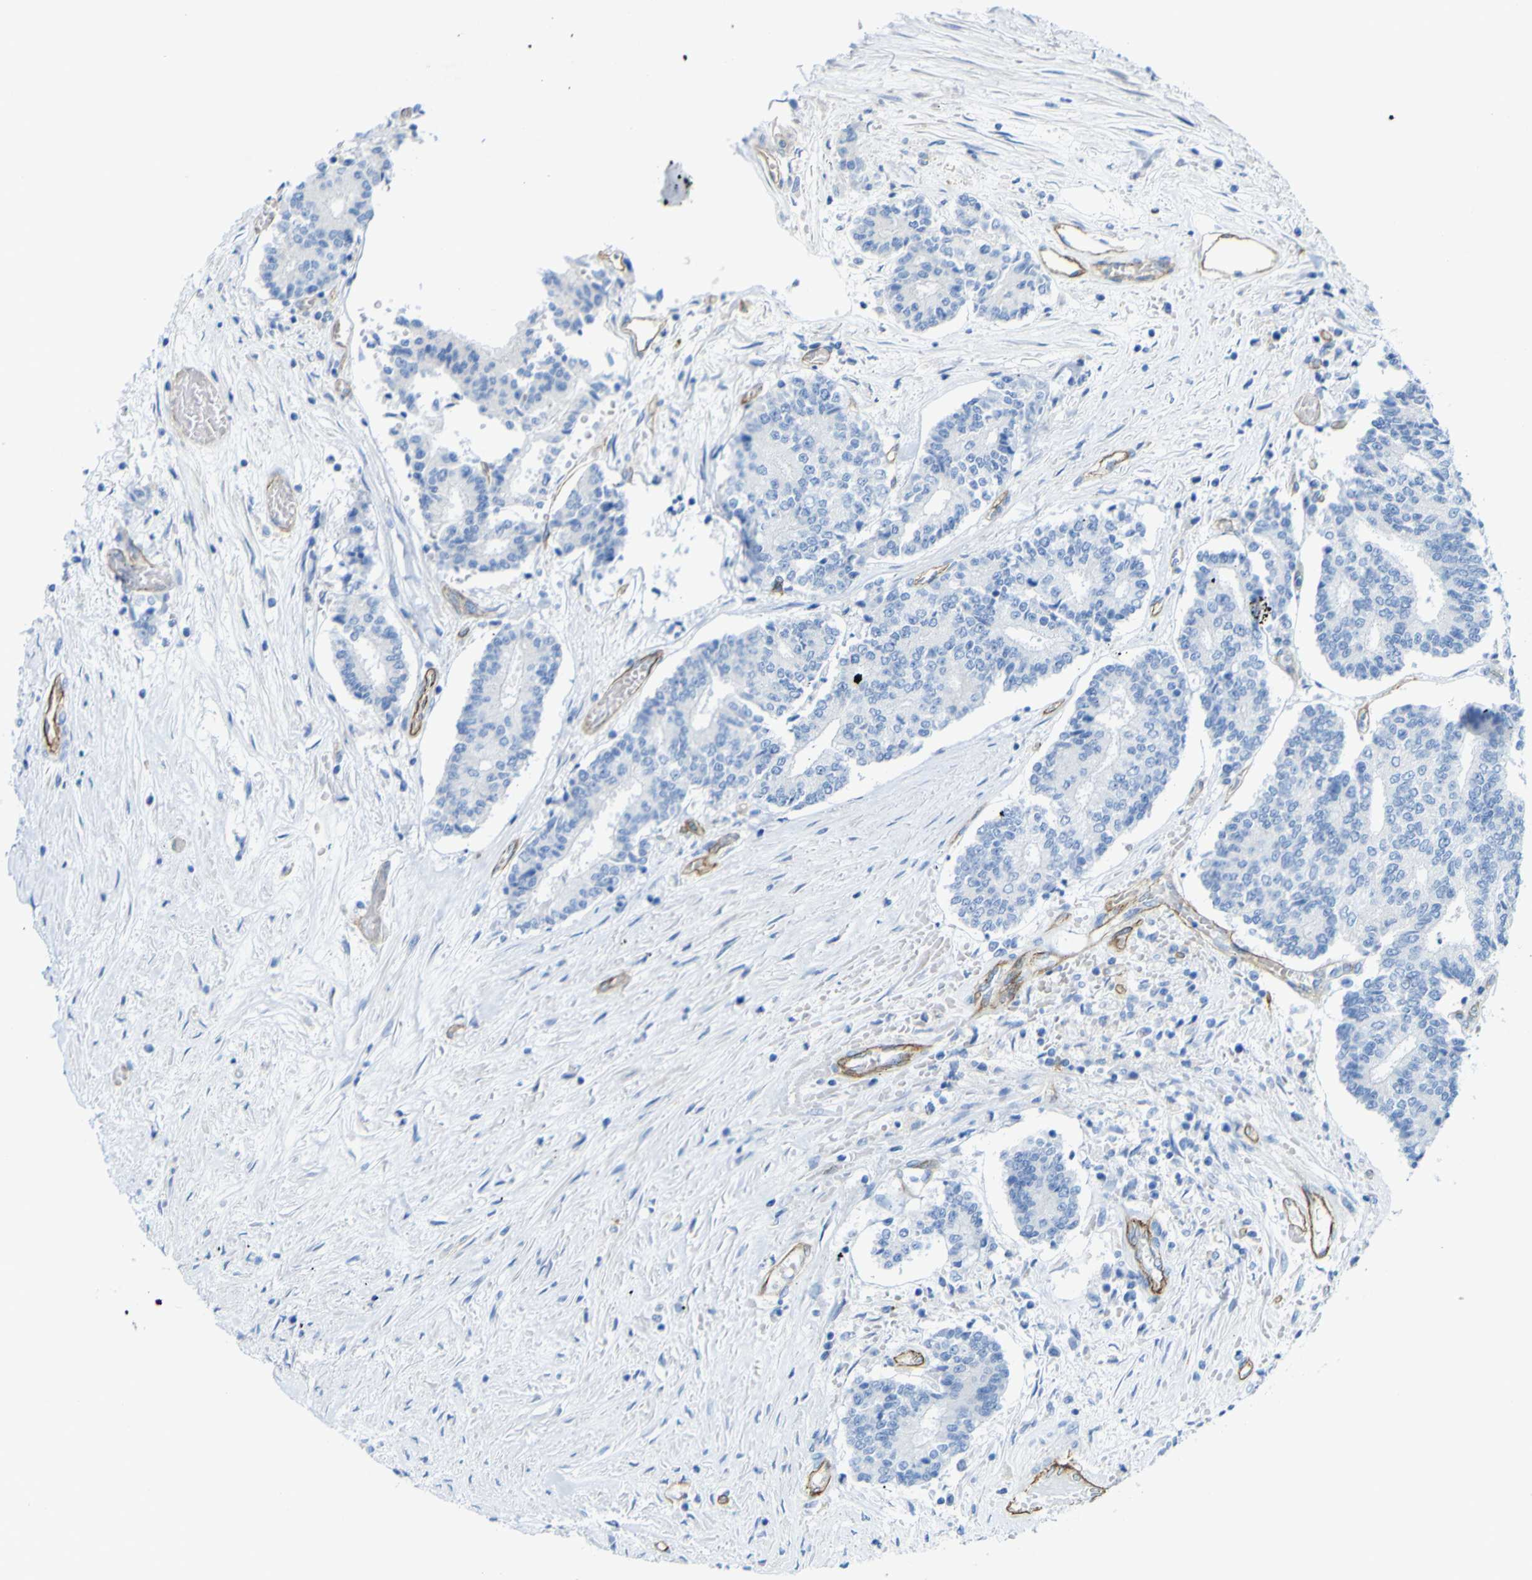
{"staining": {"intensity": "negative", "quantity": "none", "location": "none"}, "tissue": "prostate cancer", "cell_type": "Tumor cells", "image_type": "cancer", "snomed": [{"axis": "morphology", "description": "Normal tissue, NOS"}, {"axis": "morphology", "description": "Adenocarcinoma, High grade"}, {"axis": "topography", "description": "Prostate"}, {"axis": "topography", "description": "Seminal veicle"}], "caption": "The micrograph exhibits no significant staining in tumor cells of prostate high-grade adenocarcinoma.", "gene": "CD93", "patient": {"sex": "male", "age": 55}}